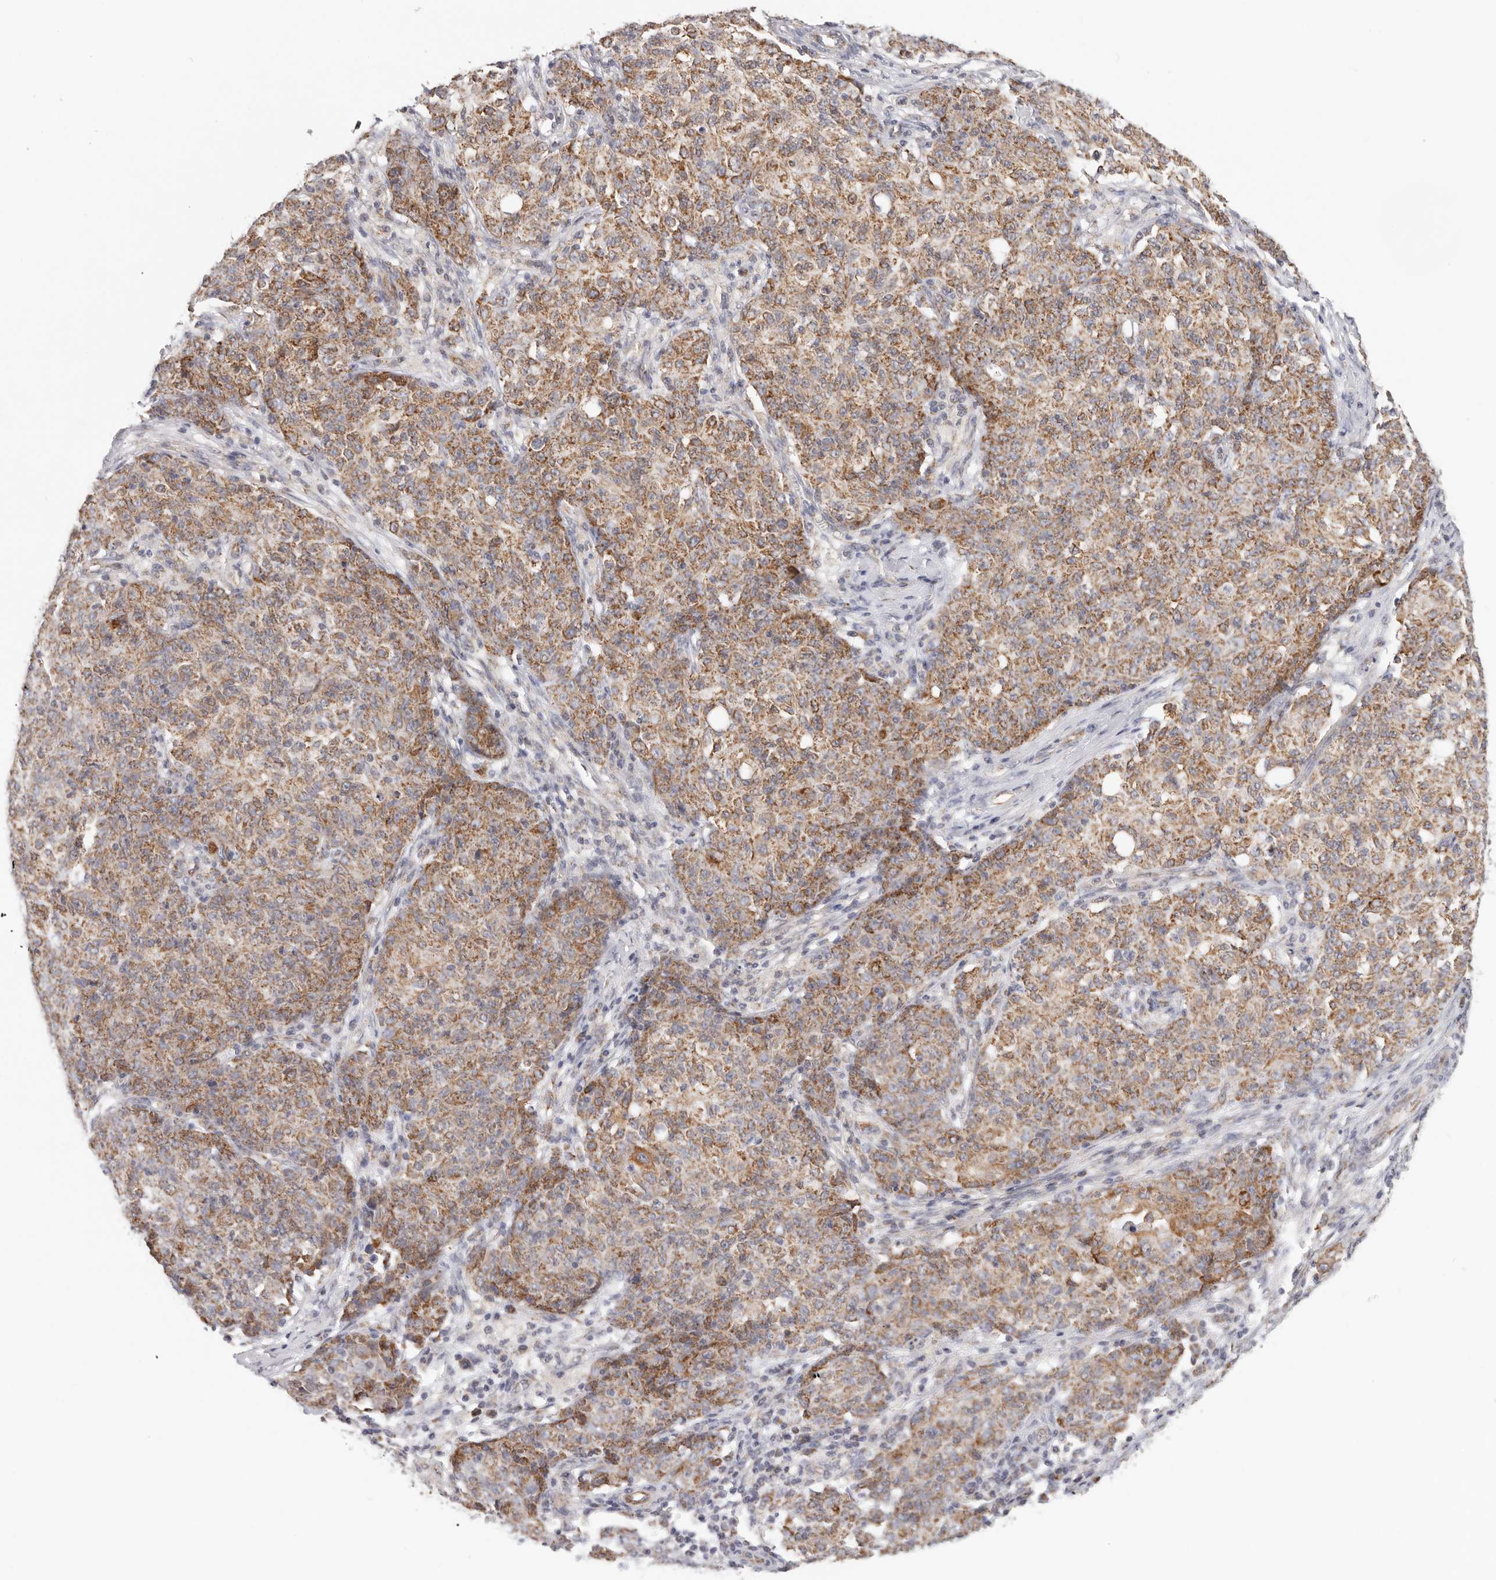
{"staining": {"intensity": "moderate", "quantity": ">75%", "location": "cytoplasmic/membranous"}, "tissue": "ovarian cancer", "cell_type": "Tumor cells", "image_type": "cancer", "snomed": [{"axis": "morphology", "description": "Carcinoma, endometroid"}, {"axis": "topography", "description": "Ovary"}], "caption": "Moderate cytoplasmic/membranous protein staining is seen in approximately >75% of tumor cells in ovarian cancer (endometroid carcinoma).", "gene": "AFDN", "patient": {"sex": "female", "age": 42}}